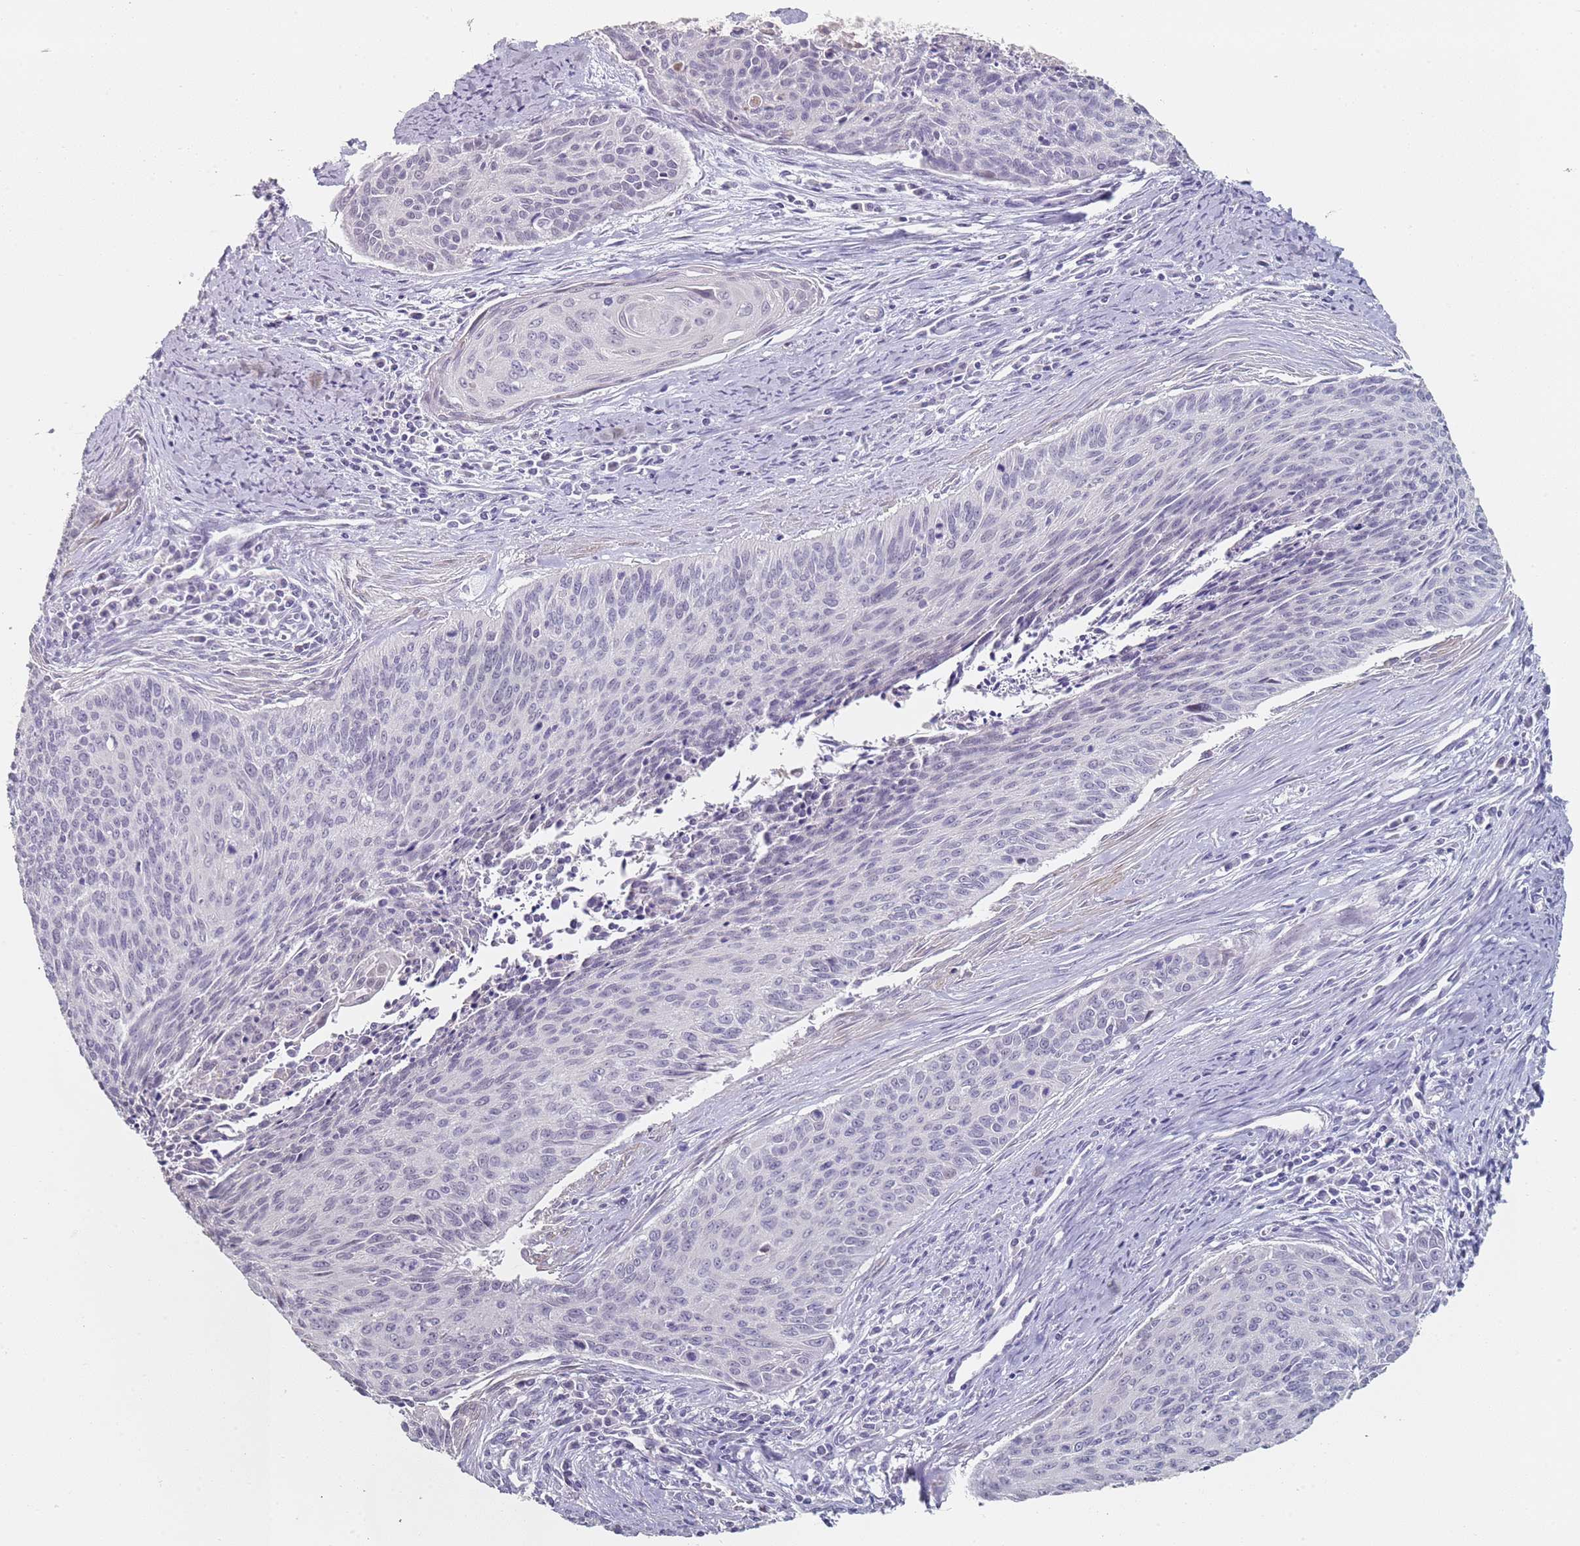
{"staining": {"intensity": "negative", "quantity": "none", "location": "none"}, "tissue": "cervical cancer", "cell_type": "Tumor cells", "image_type": "cancer", "snomed": [{"axis": "morphology", "description": "Squamous cell carcinoma, NOS"}, {"axis": "topography", "description": "Cervix"}], "caption": "Squamous cell carcinoma (cervical) was stained to show a protein in brown. There is no significant expression in tumor cells.", "gene": "DNAH11", "patient": {"sex": "female", "age": 55}}